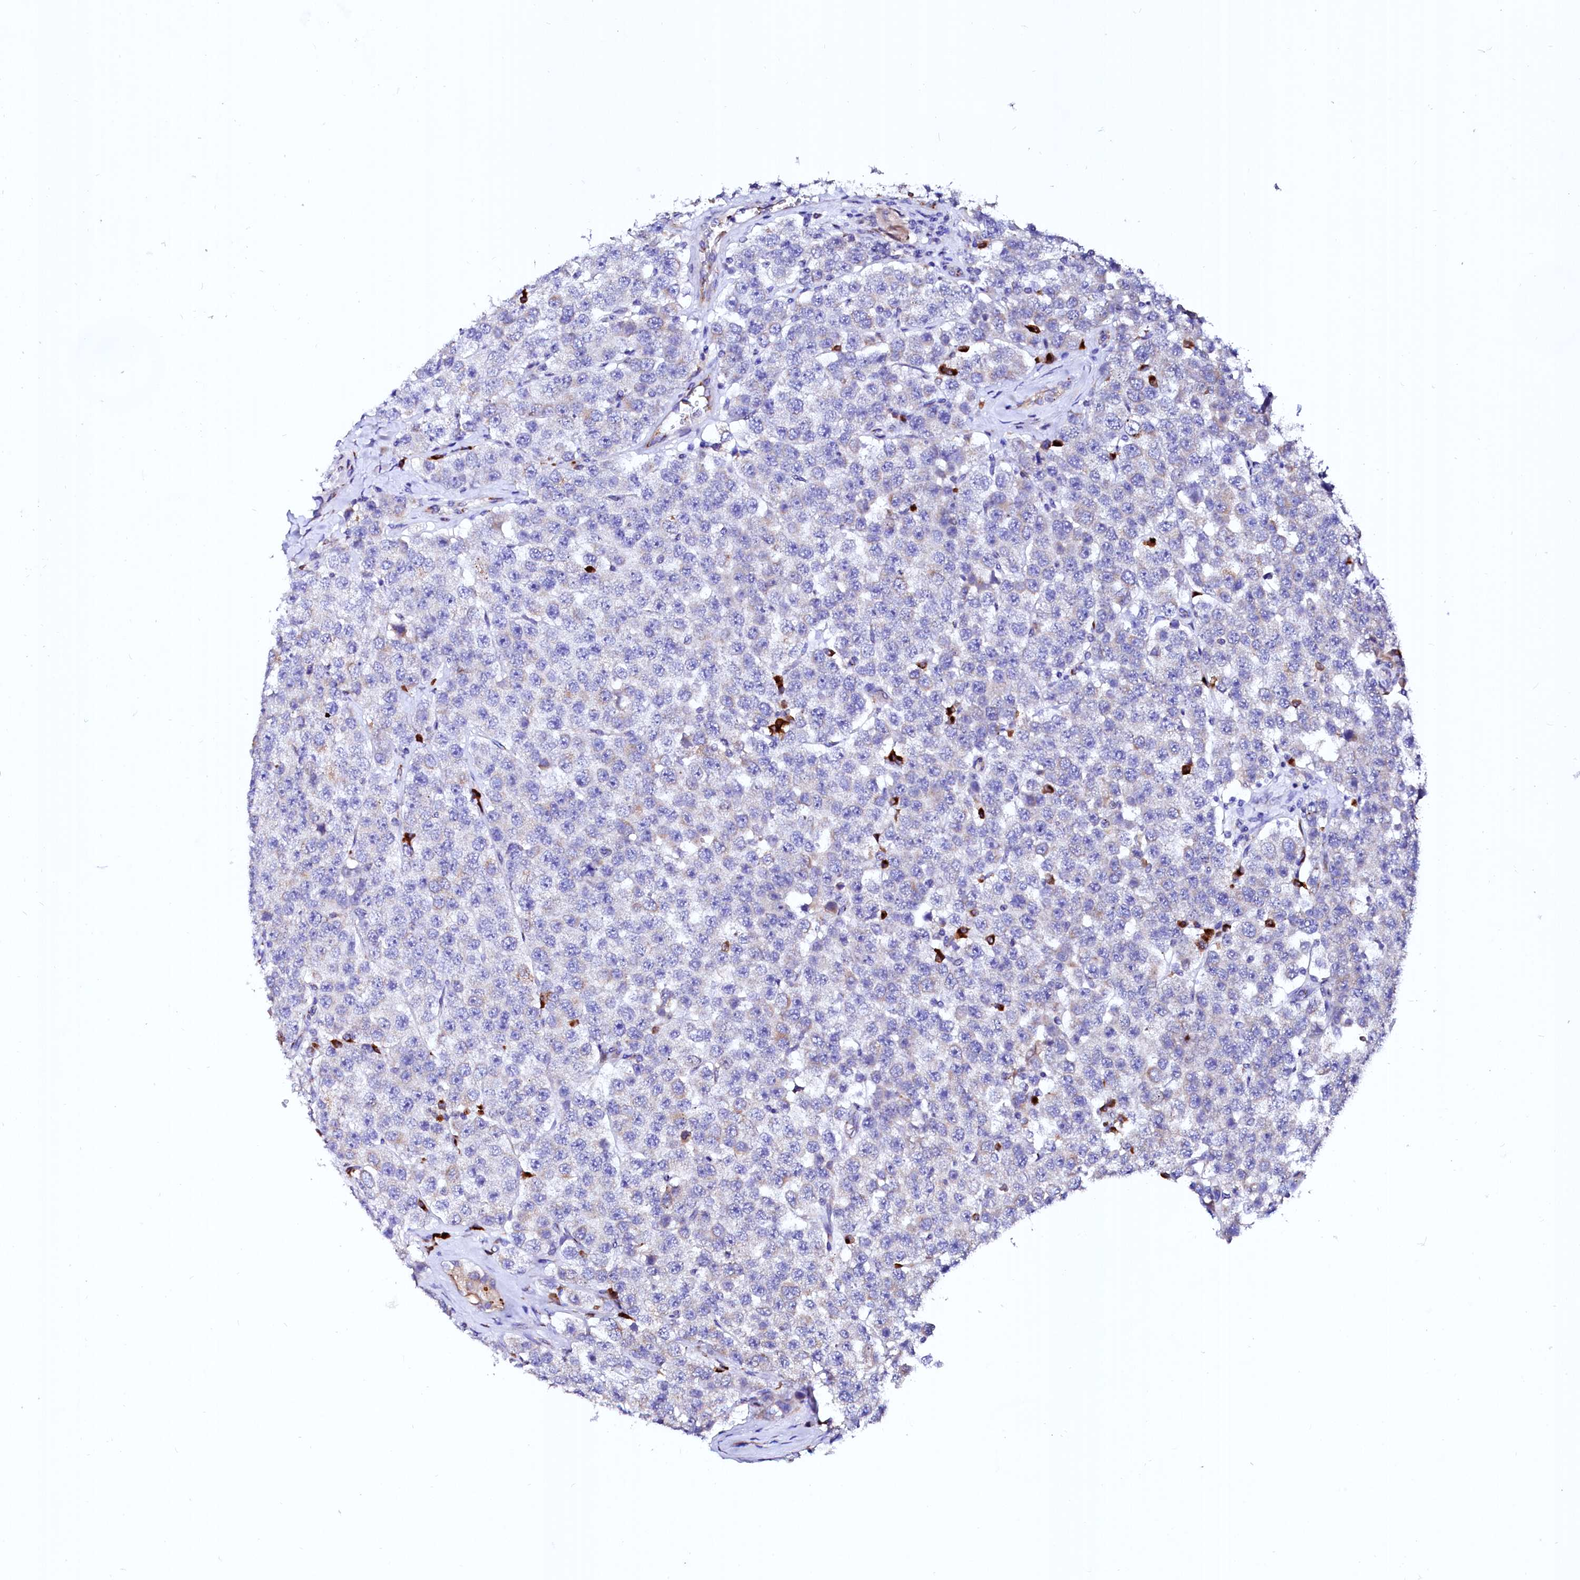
{"staining": {"intensity": "negative", "quantity": "none", "location": "none"}, "tissue": "testis cancer", "cell_type": "Tumor cells", "image_type": "cancer", "snomed": [{"axis": "morphology", "description": "Seminoma, NOS"}, {"axis": "topography", "description": "Testis"}], "caption": "Tumor cells are negative for protein expression in human testis cancer (seminoma).", "gene": "LMAN1", "patient": {"sex": "male", "age": 28}}